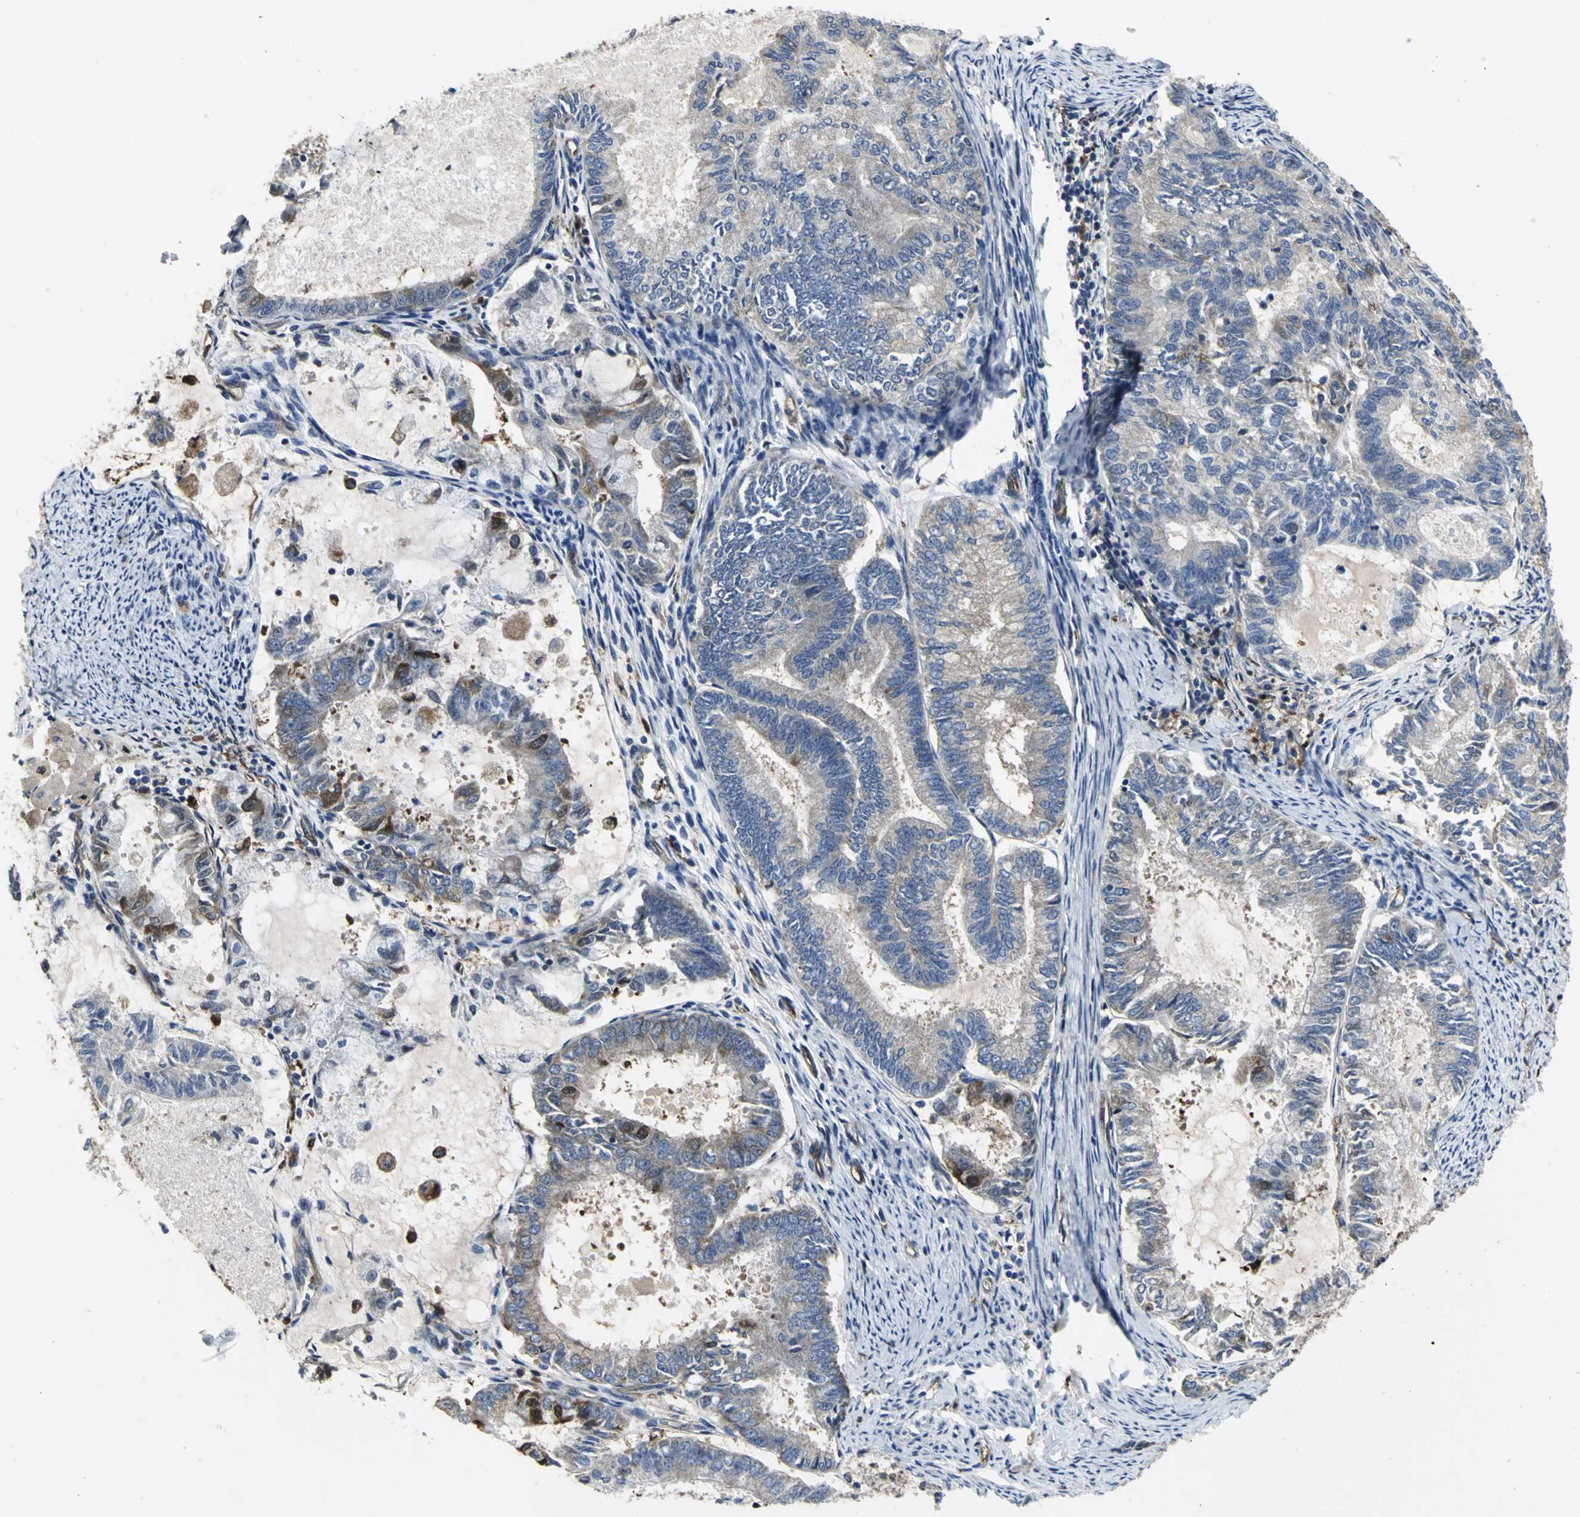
{"staining": {"intensity": "moderate", "quantity": "25%-75%", "location": "cytoplasmic/membranous"}, "tissue": "endometrial cancer", "cell_type": "Tumor cells", "image_type": "cancer", "snomed": [{"axis": "morphology", "description": "Adenocarcinoma, NOS"}, {"axis": "topography", "description": "Endometrium"}], "caption": "Tumor cells display medium levels of moderate cytoplasmic/membranous staining in approximately 25%-75% of cells in human endometrial cancer.", "gene": "CHRNB1", "patient": {"sex": "female", "age": 86}}